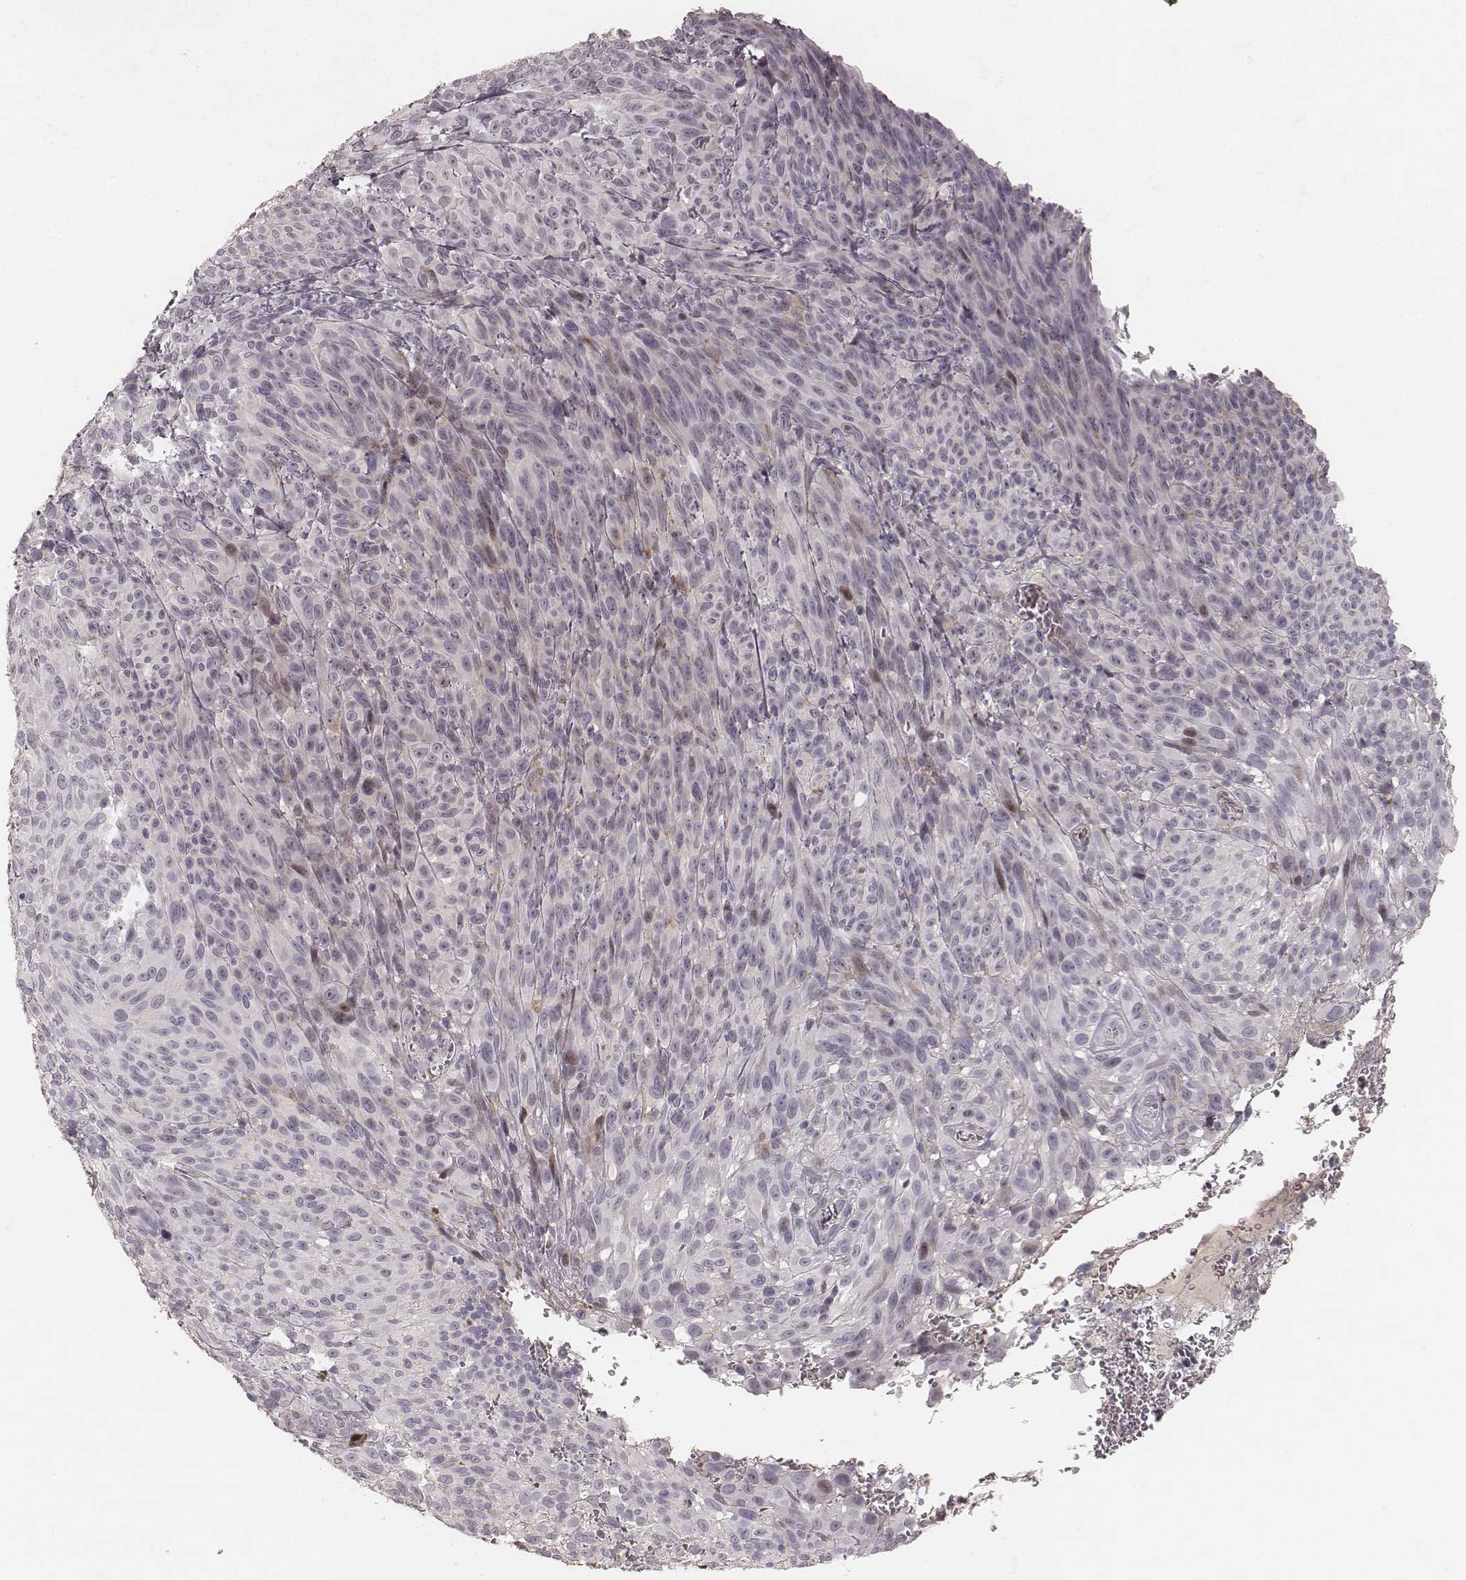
{"staining": {"intensity": "negative", "quantity": "none", "location": "none"}, "tissue": "melanoma", "cell_type": "Tumor cells", "image_type": "cancer", "snomed": [{"axis": "morphology", "description": "Malignant melanoma, NOS"}, {"axis": "topography", "description": "Skin"}], "caption": "Immunohistochemistry histopathology image of neoplastic tissue: melanoma stained with DAB (3,3'-diaminobenzidine) reveals no significant protein positivity in tumor cells.", "gene": "MADCAM1", "patient": {"sex": "male", "age": 83}}